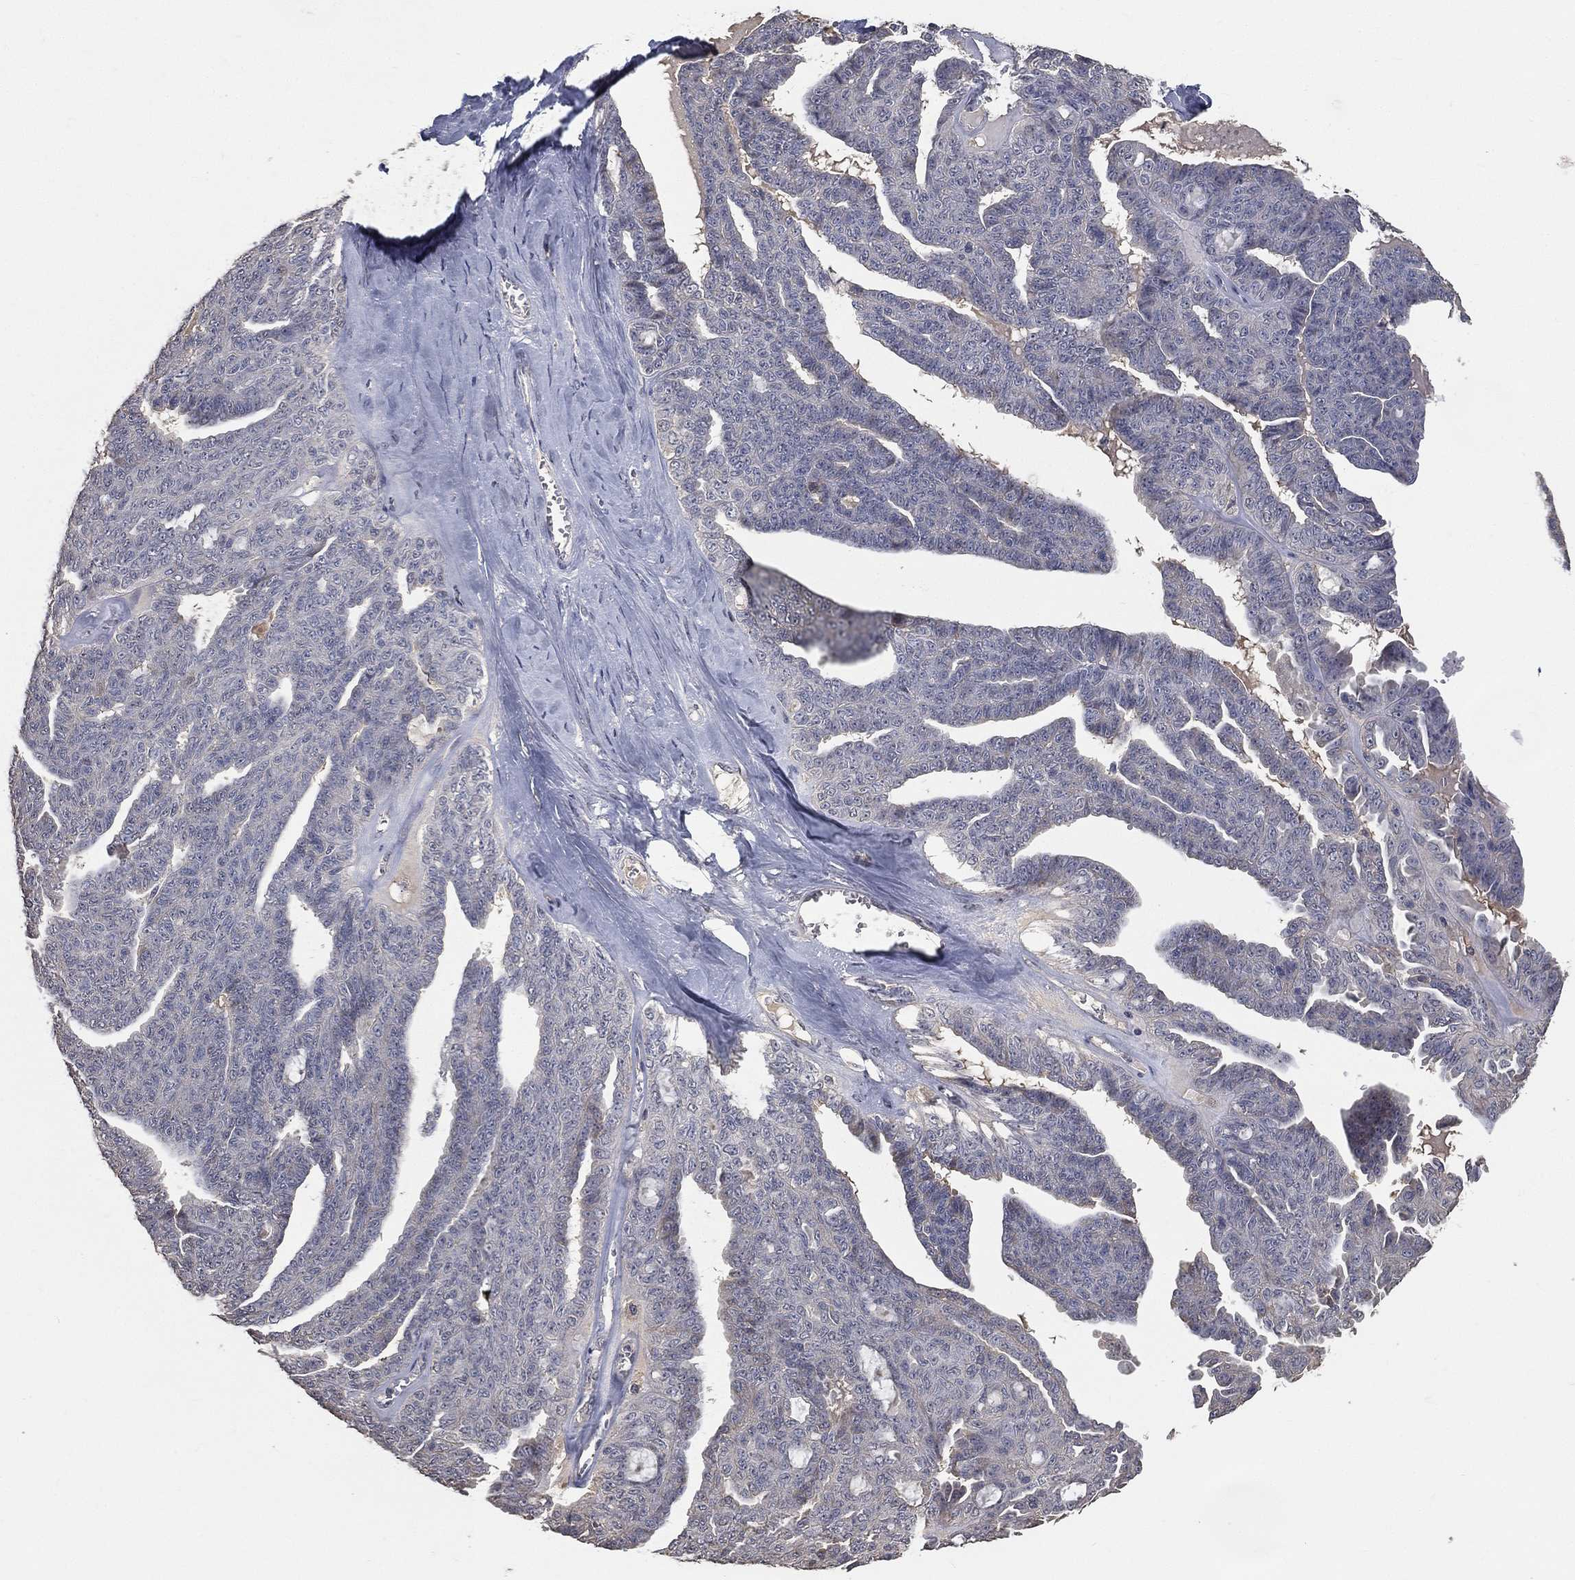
{"staining": {"intensity": "negative", "quantity": "none", "location": "none"}, "tissue": "ovarian cancer", "cell_type": "Tumor cells", "image_type": "cancer", "snomed": [{"axis": "morphology", "description": "Cystadenocarcinoma, serous, NOS"}, {"axis": "topography", "description": "Ovary"}], "caption": "This photomicrograph is of ovarian cancer (serous cystadenocarcinoma) stained with immunohistochemistry (IHC) to label a protein in brown with the nuclei are counter-stained blue. There is no expression in tumor cells.", "gene": "SNAP25", "patient": {"sex": "female", "age": 71}}